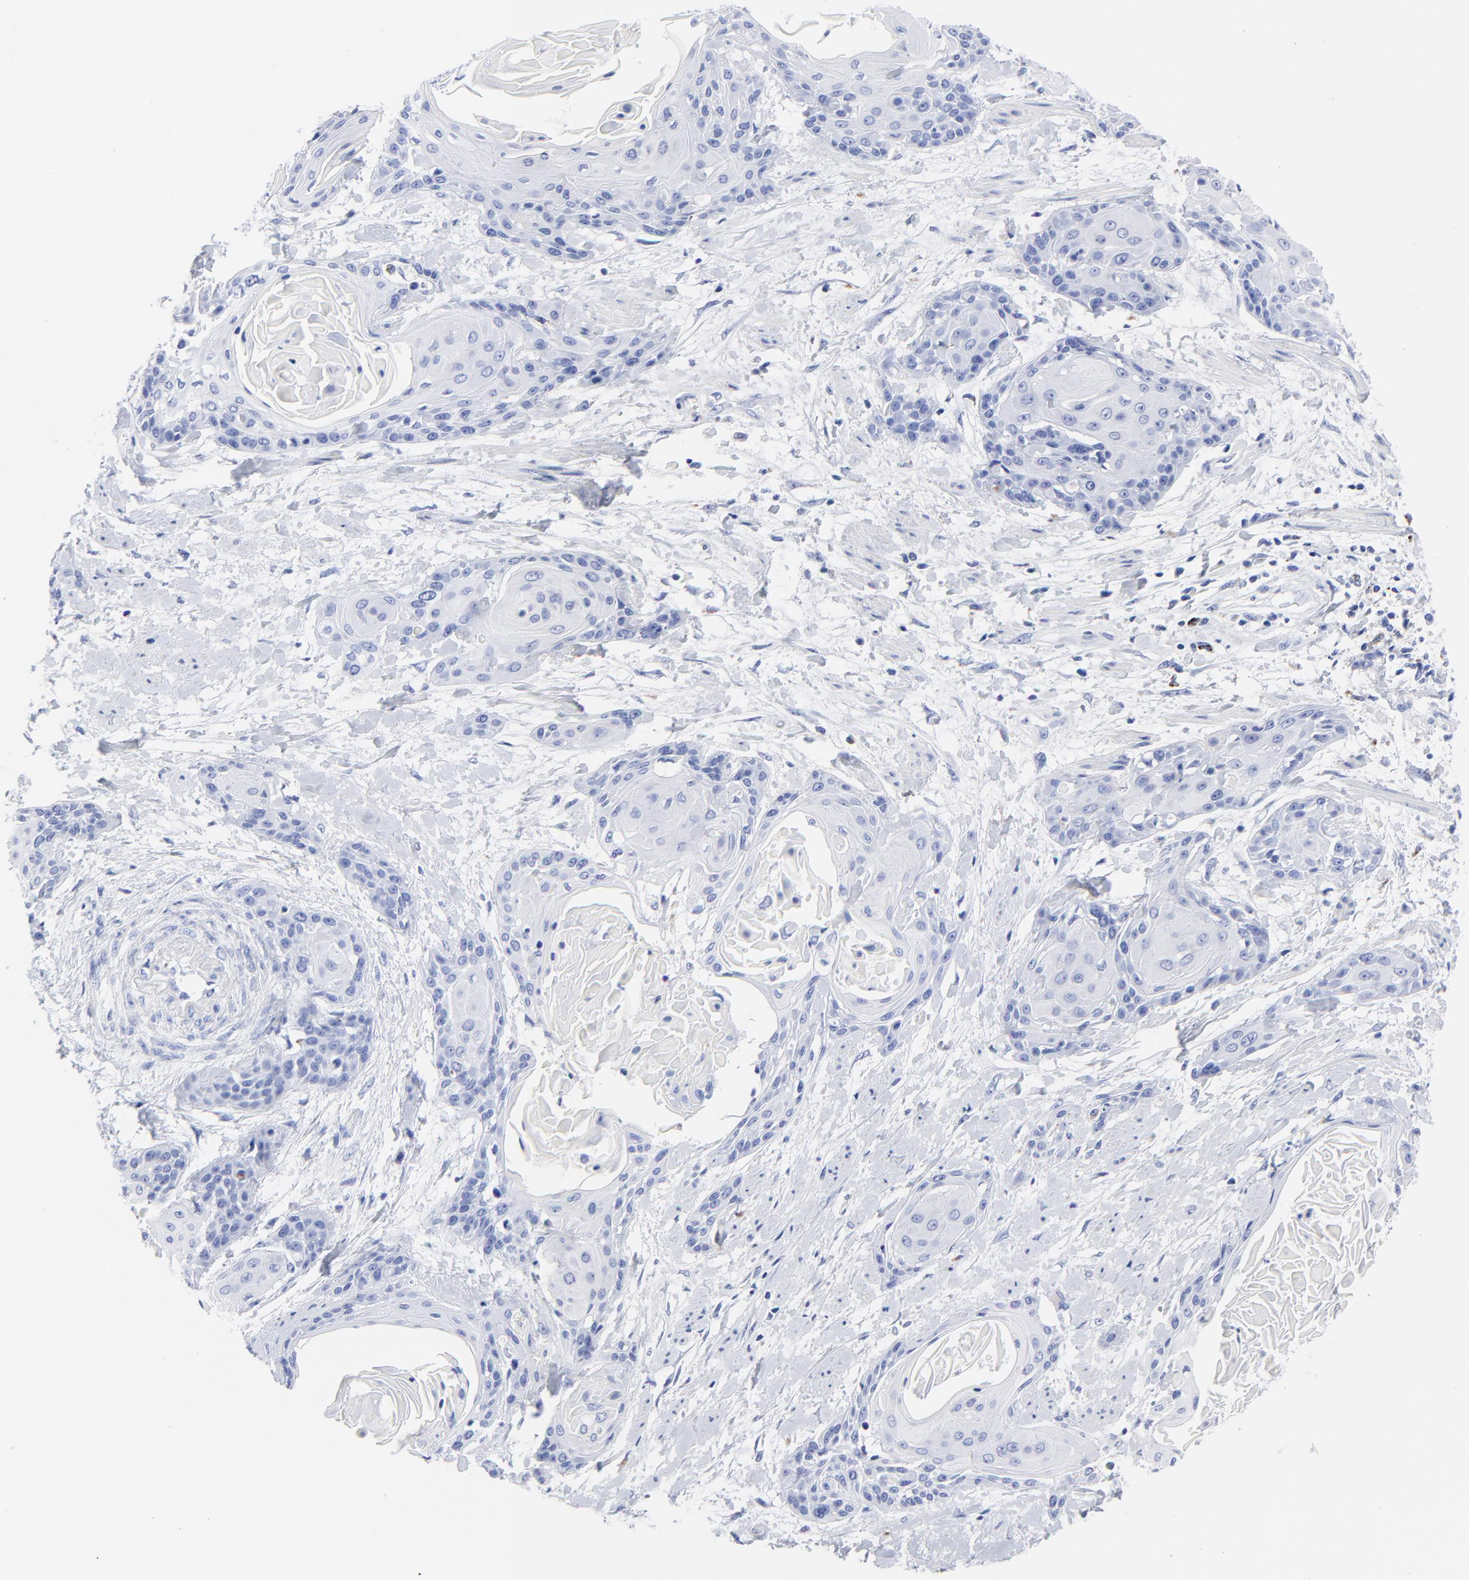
{"staining": {"intensity": "negative", "quantity": "none", "location": "none"}, "tissue": "cervical cancer", "cell_type": "Tumor cells", "image_type": "cancer", "snomed": [{"axis": "morphology", "description": "Squamous cell carcinoma, NOS"}, {"axis": "topography", "description": "Cervix"}], "caption": "Tumor cells are negative for brown protein staining in cervical cancer.", "gene": "CPVL", "patient": {"sex": "female", "age": 57}}